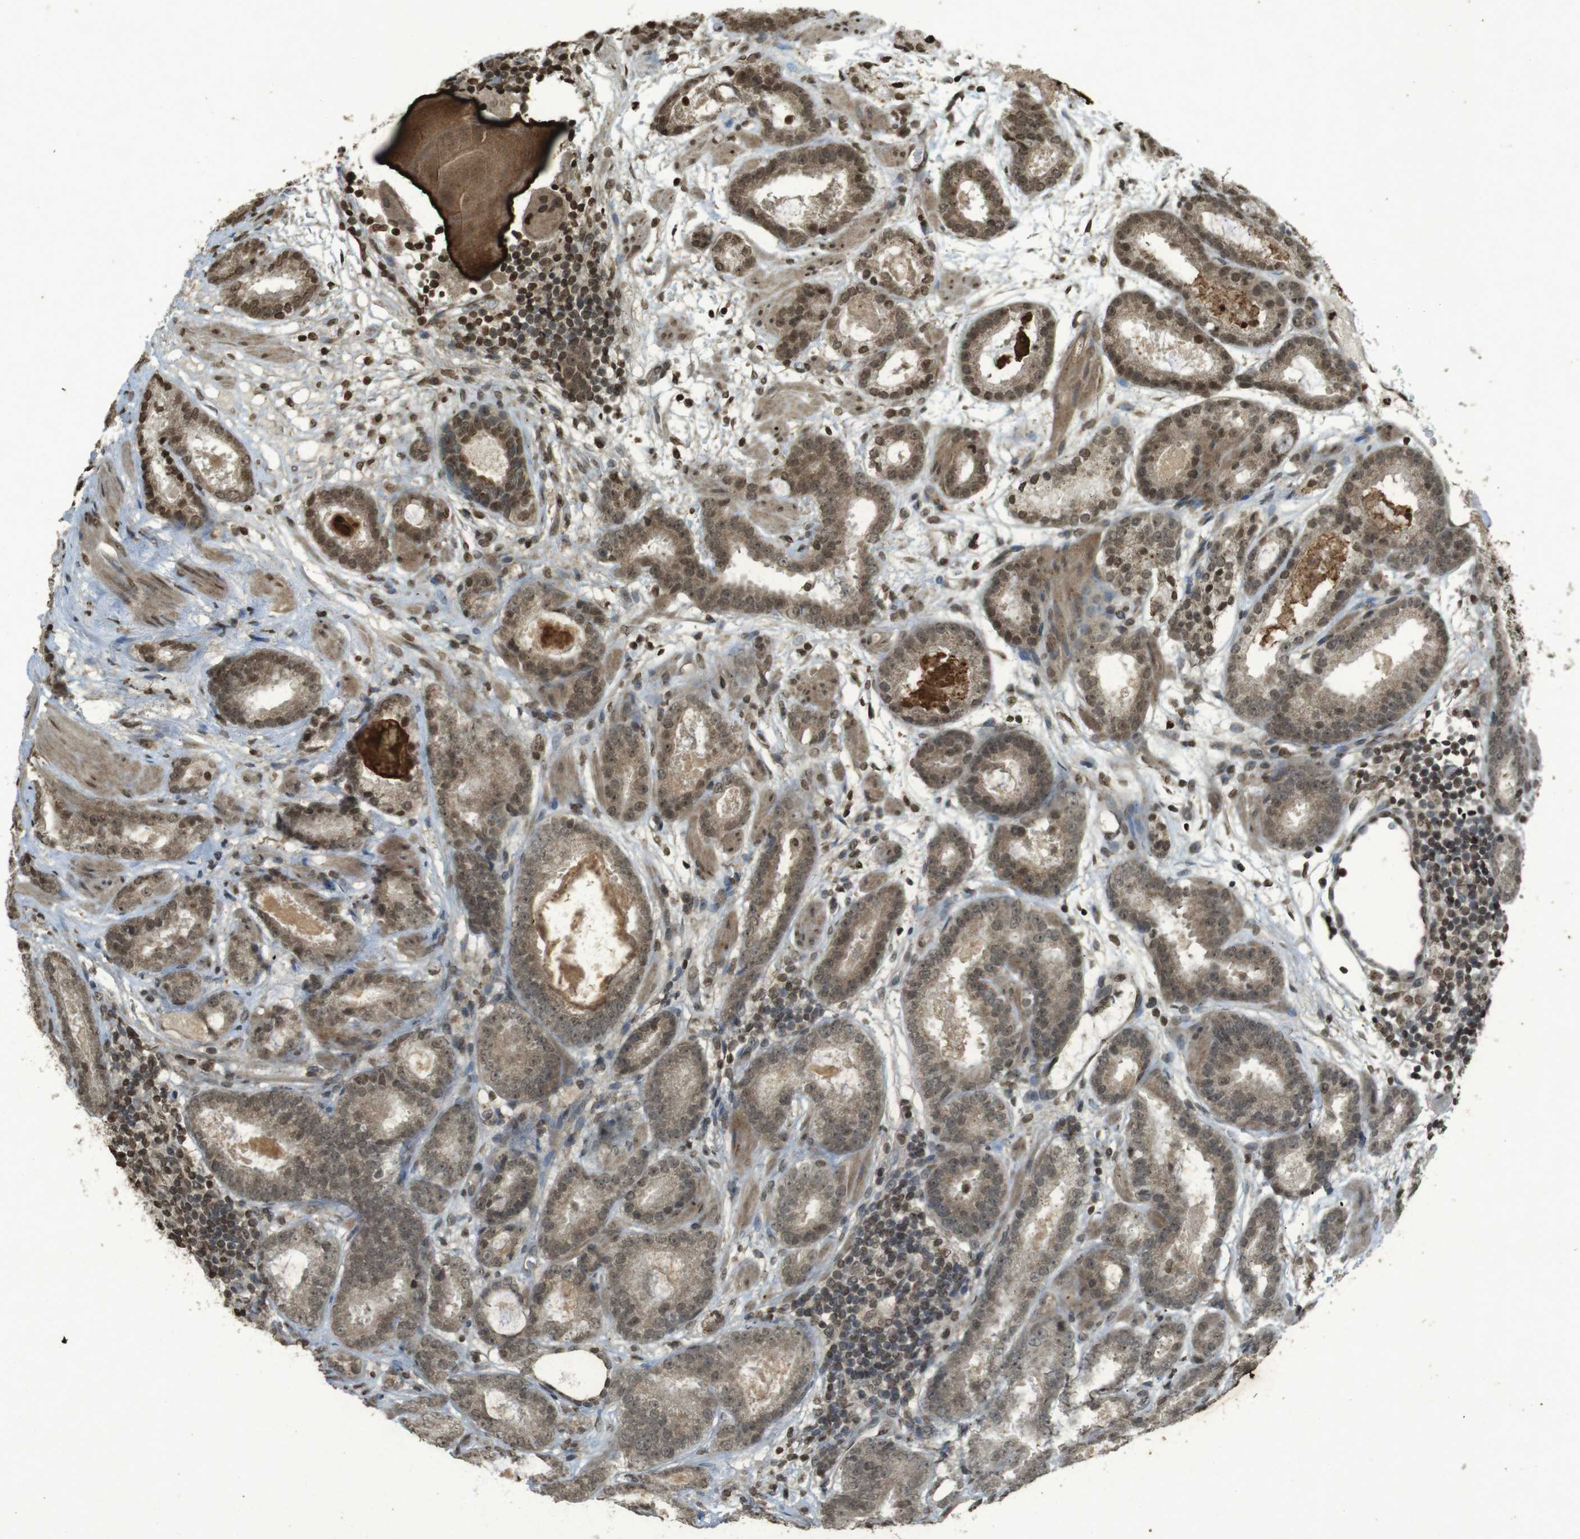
{"staining": {"intensity": "moderate", "quantity": ">75%", "location": "cytoplasmic/membranous,nuclear"}, "tissue": "prostate cancer", "cell_type": "Tumor cells", "image_type": "cancer", "snomed": [{"axis": "morphology", "description": "Adenocarcinoma, Low grade"}, {"axis": "topography", "description": "Prostate"}], "caption": "Tumor cells reveal moderate cytoplasmic/membranous and nuclear staining in about >75% of cells in prostate cancer (adenocarcinoma (low-grade)).", "gene": "ORC4", "patient": {"sex": "male", "age": 69}}